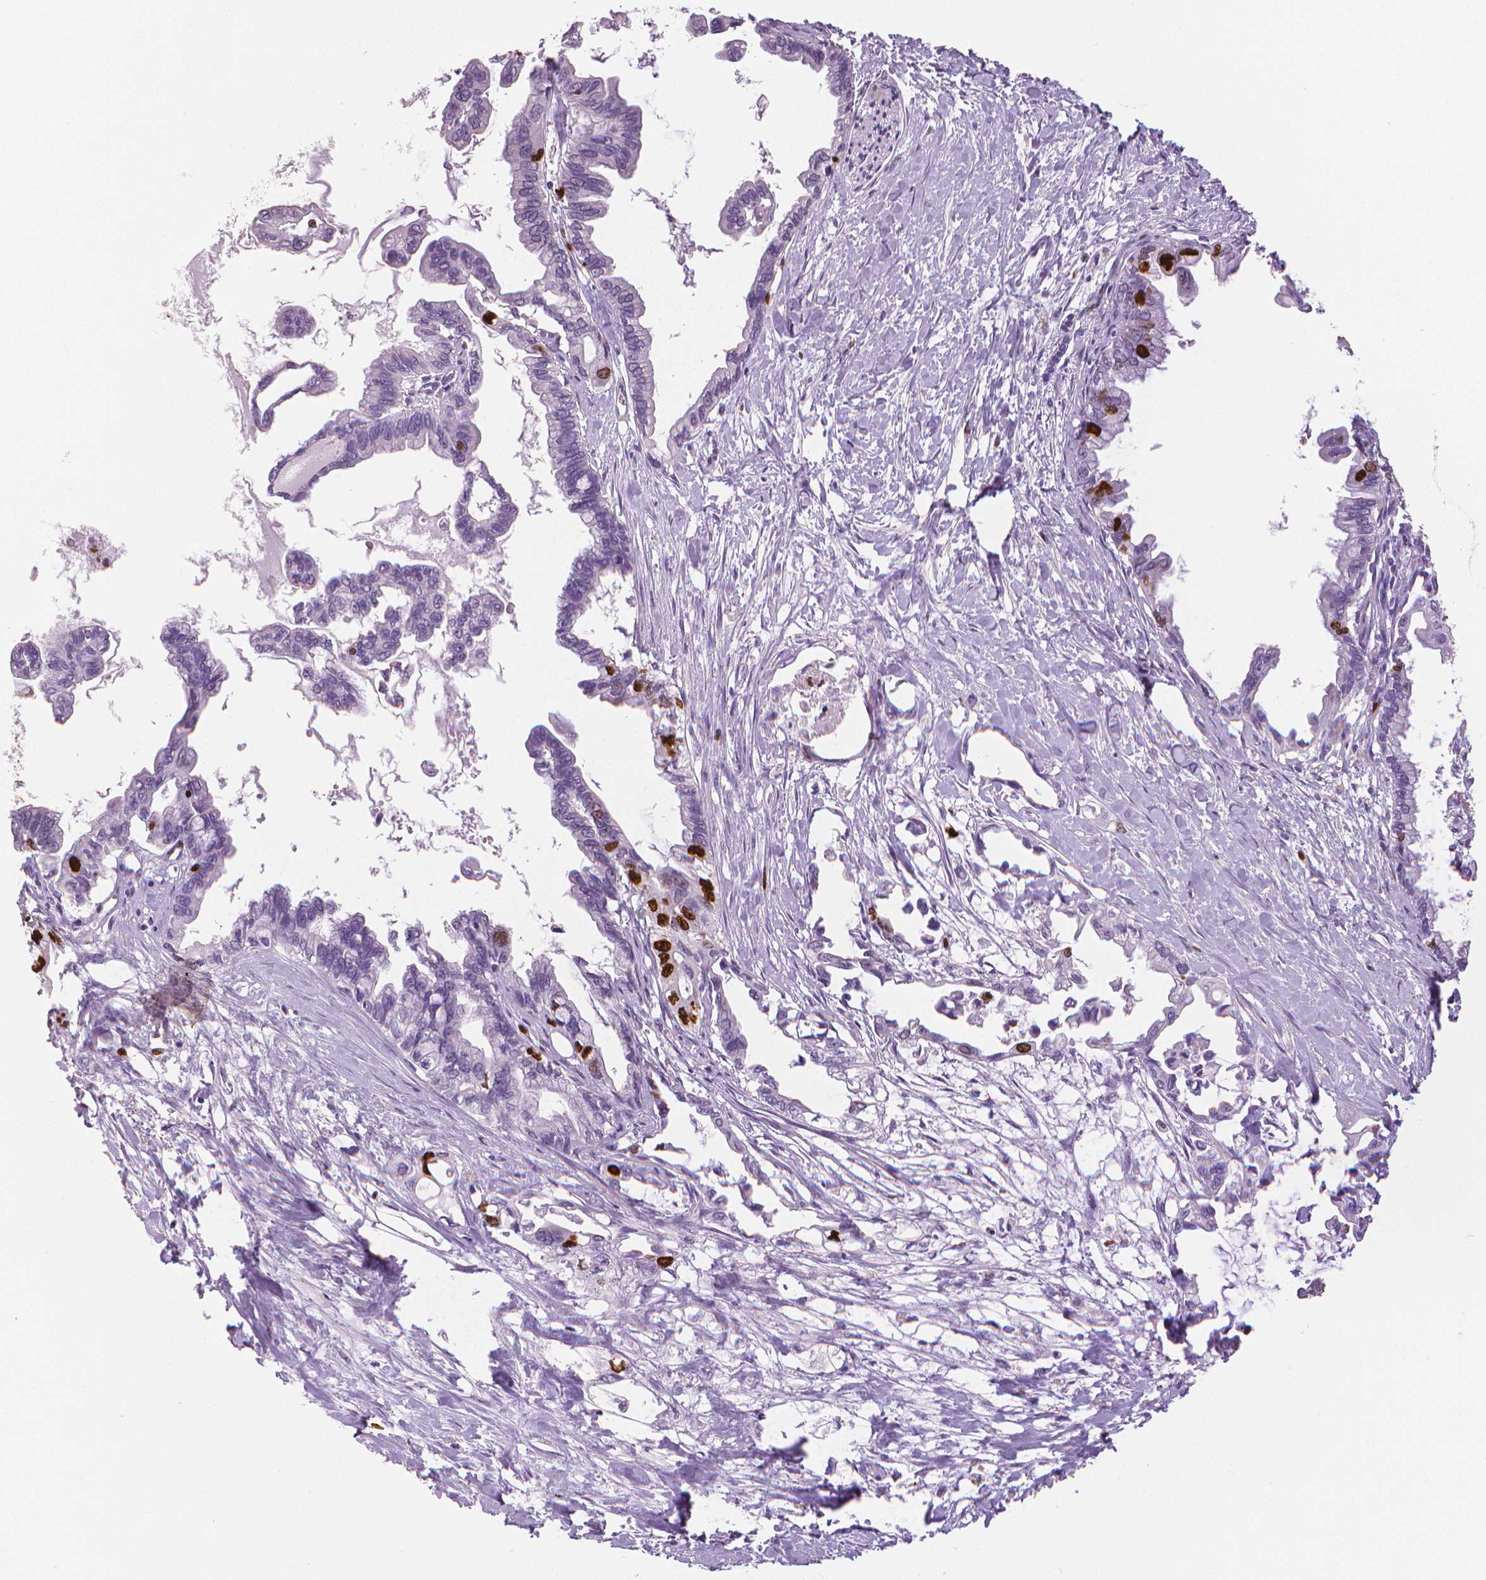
{"staining": {"intensity": "strong", "quantity": "<25%", "location": "nuclear"}, "tissue": "pancreatic cancer", "cell_type": "Tumor cells", "image_type": "cancer", "snomed": [{"axis": "morphology", "description": "Adenocarcinoma, NOS"}, {"axis": "topography", "description": "Pancreas"}], "caption": "IHC (DAB (3,3'-diaminobenzidine)) staining of human adenocarcinoma (pancreatic) exhibits strong nuclear protein expression in approximately <25% of tumor cells. The protein is stained brown, and the nuclei are stained in blue (DAB (3,3'-diaminobenzidine) IHC with brightfield microscopy, high magnification).", "gene": "MKI67", "patient": {"sex": "male", "age": 61}}